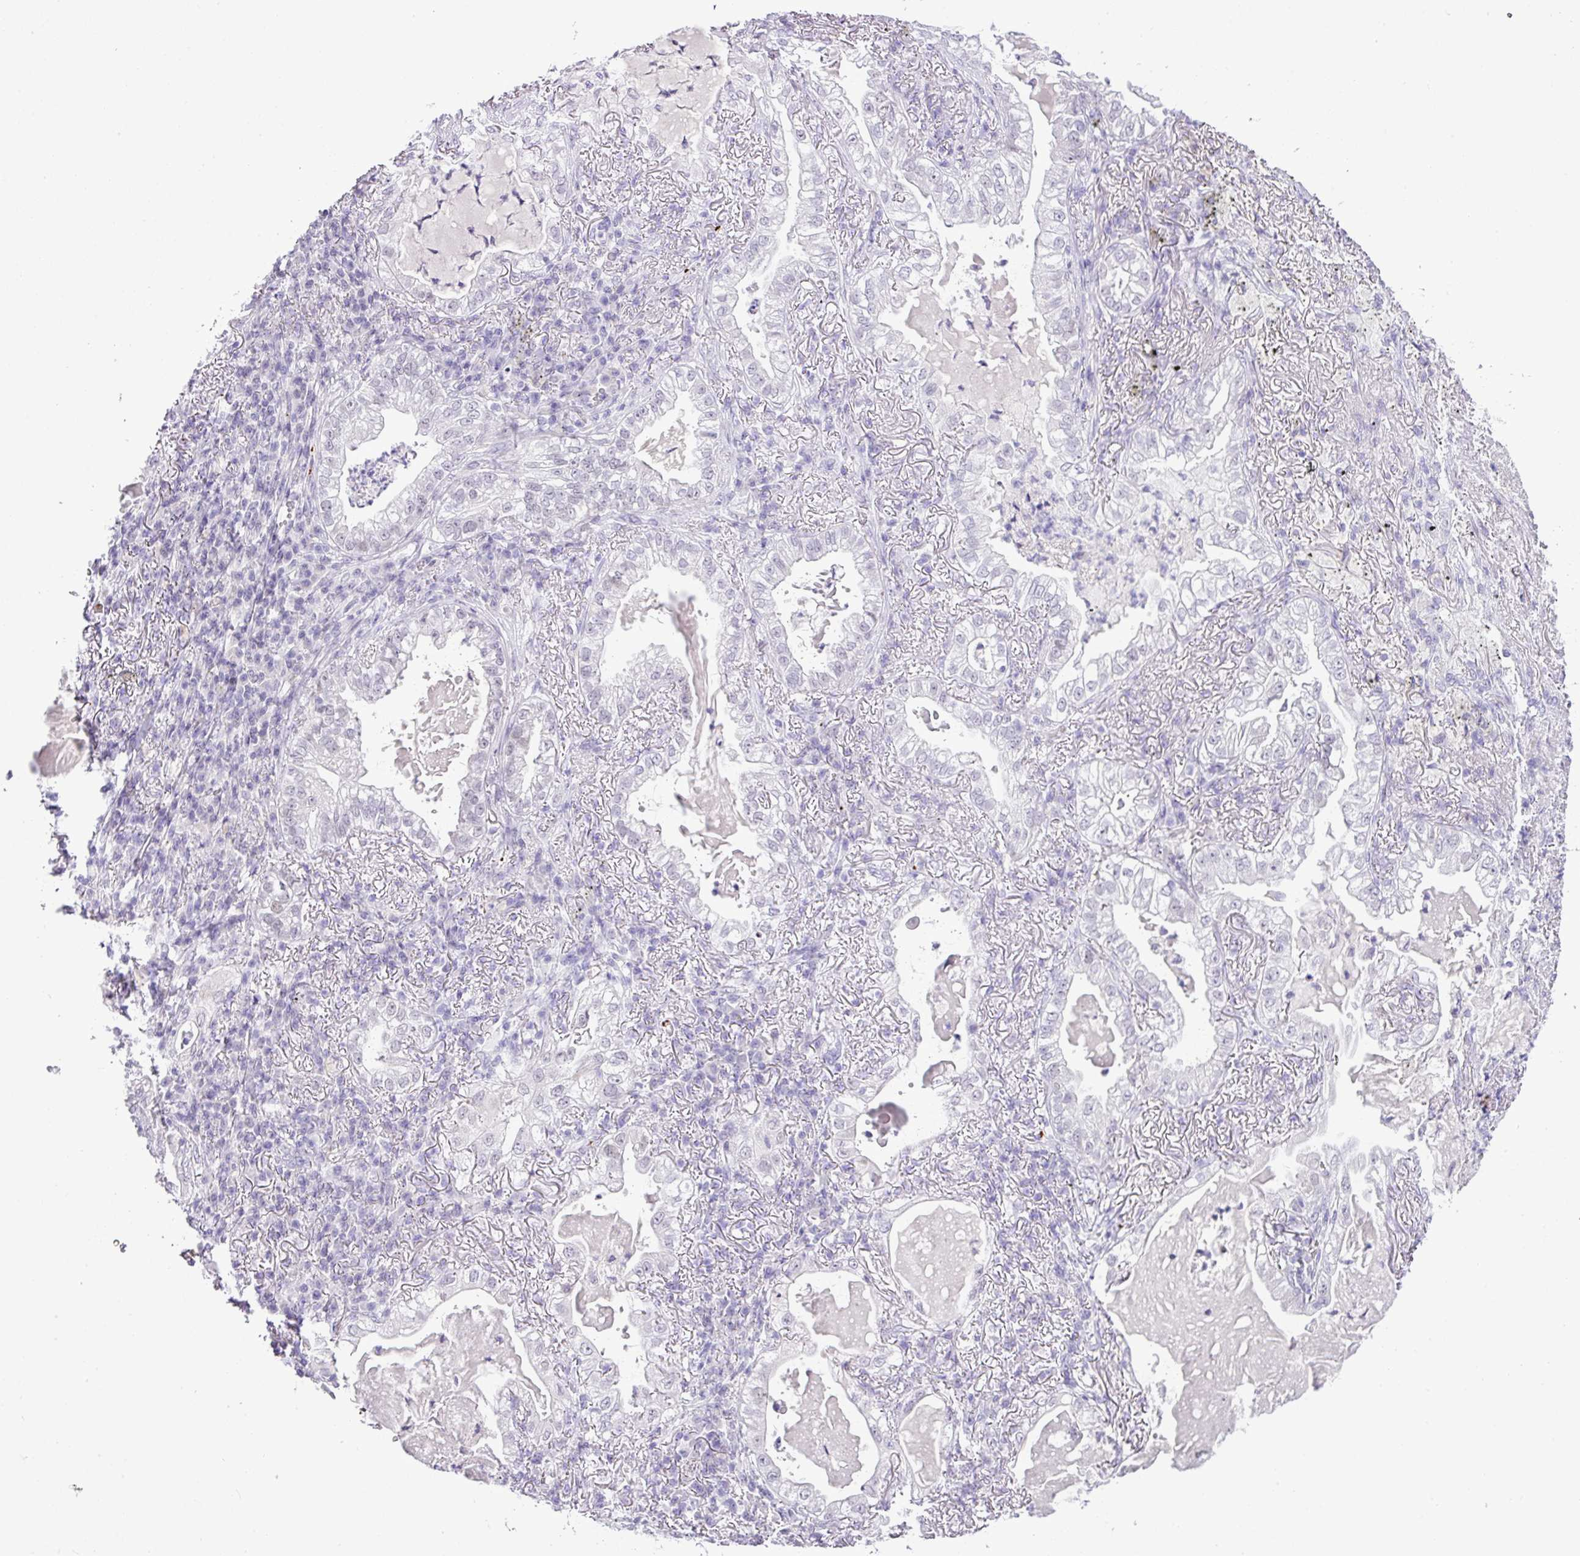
{"staining": {"intensity": "negative", "quantity": "none", "location": "none"}, "tissue": "lung cancer", "cell_type": "Tumor cells", "image_type": "cancer", "snomed": [{"axis": "morphology", "description": "Adenocarcinoma, NOS"}, {"axis": "topography", "description": "Lung"}], "caption": "Tumor cells show no significant protein staining in lung cancer.", "gene": "CMTM5", "patient": {"sex": "female", "age": 73}}